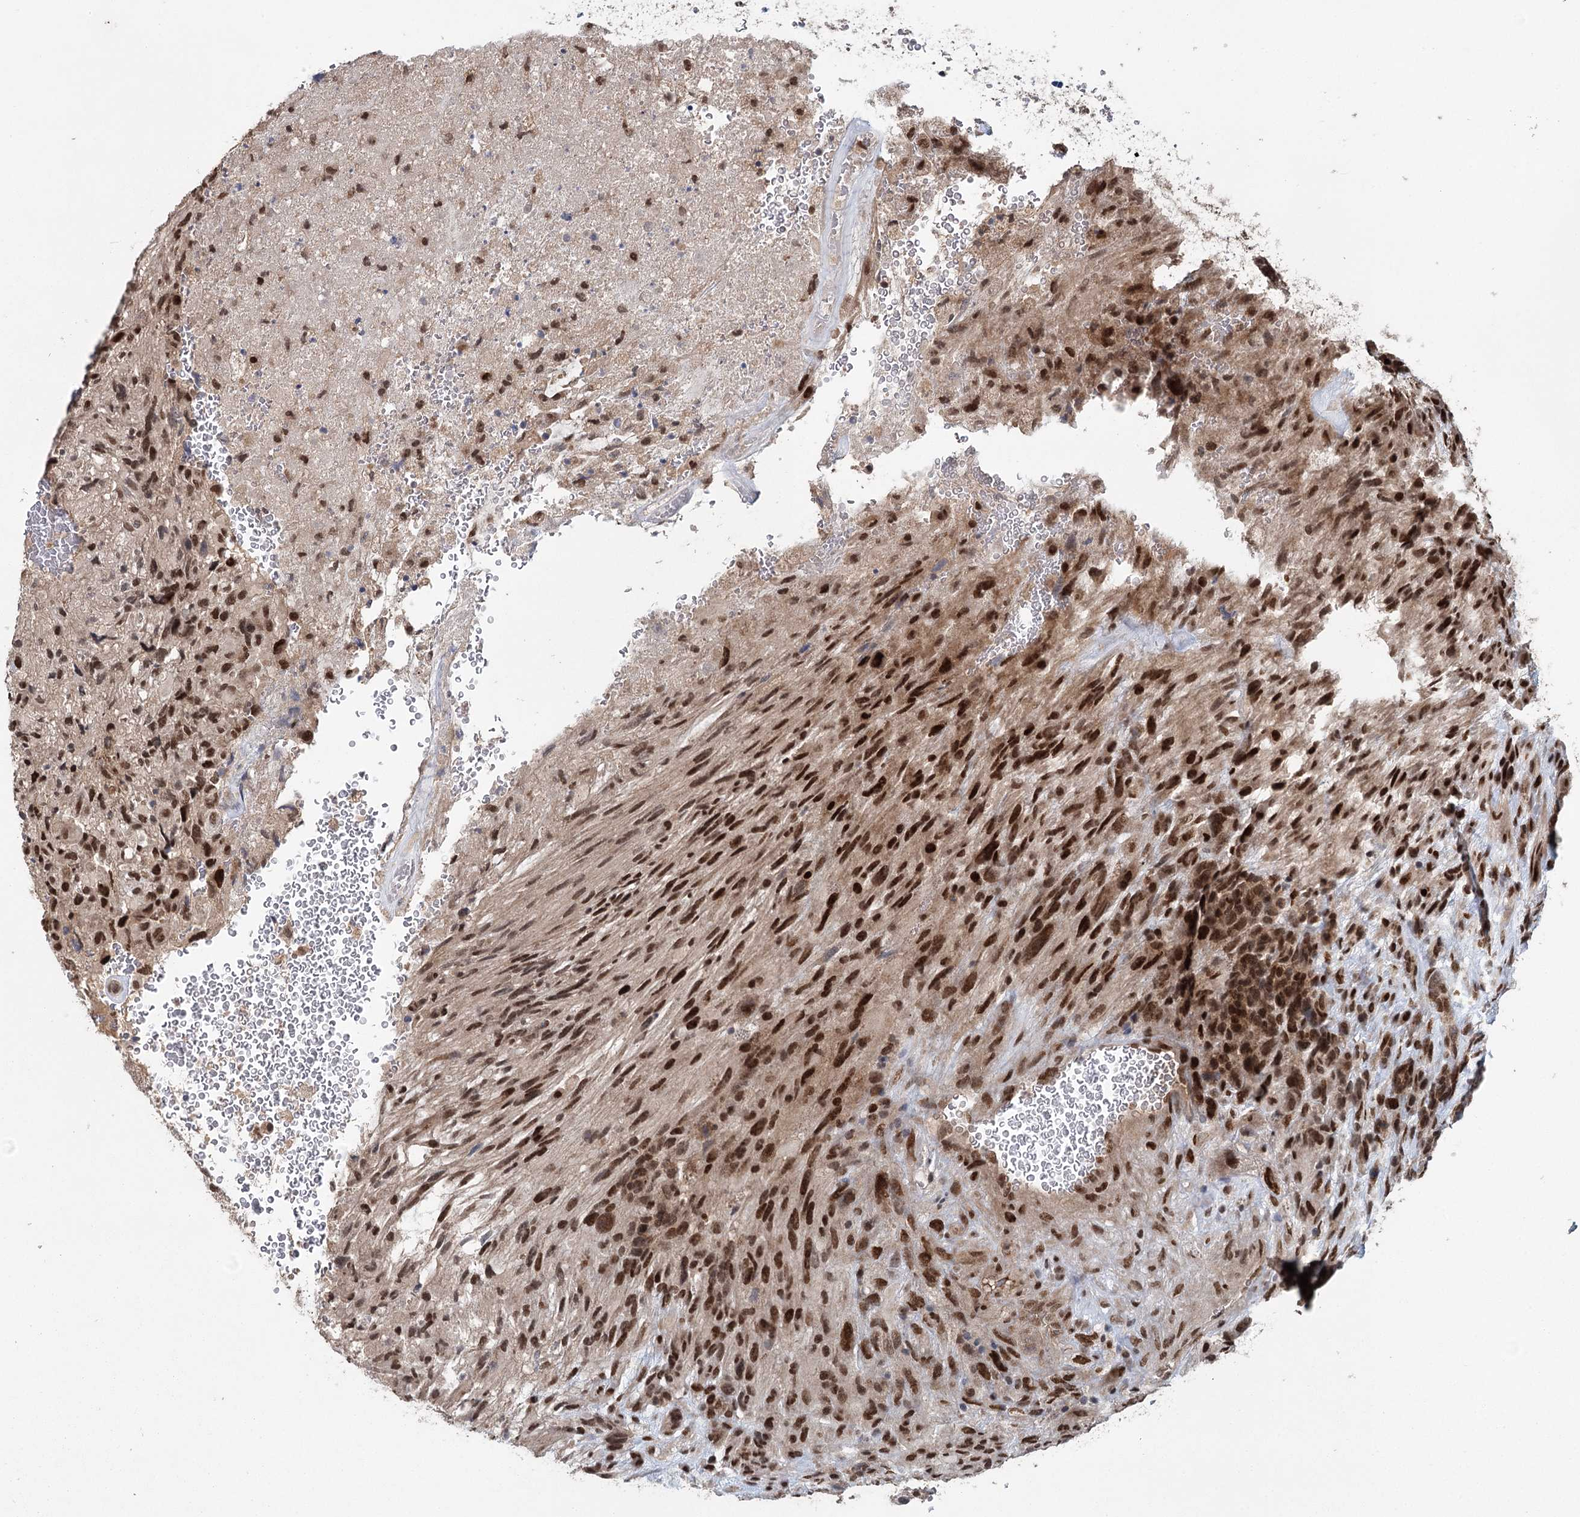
{"staining": {"intensity": "strong", "quantity": ">75%", "location": "nuclear"}, "tissue": "glioma", "cell_type": "Tumor cells", "image_type": "cancer", "snomed": [{"axis": "morphology", "description": "Glioma, malignant, High grade"}, {"axis": "topography", "description": "Brain"}], "caption": "This micrograph exhibits glioma stained with IHC to label a protein in brown. The nuclear of tumor cells show strong positivity for the protein. Nuclei are counter-stained blue.", "gene": "MYG1", "patient": {"sex": "male", "age": 61}}